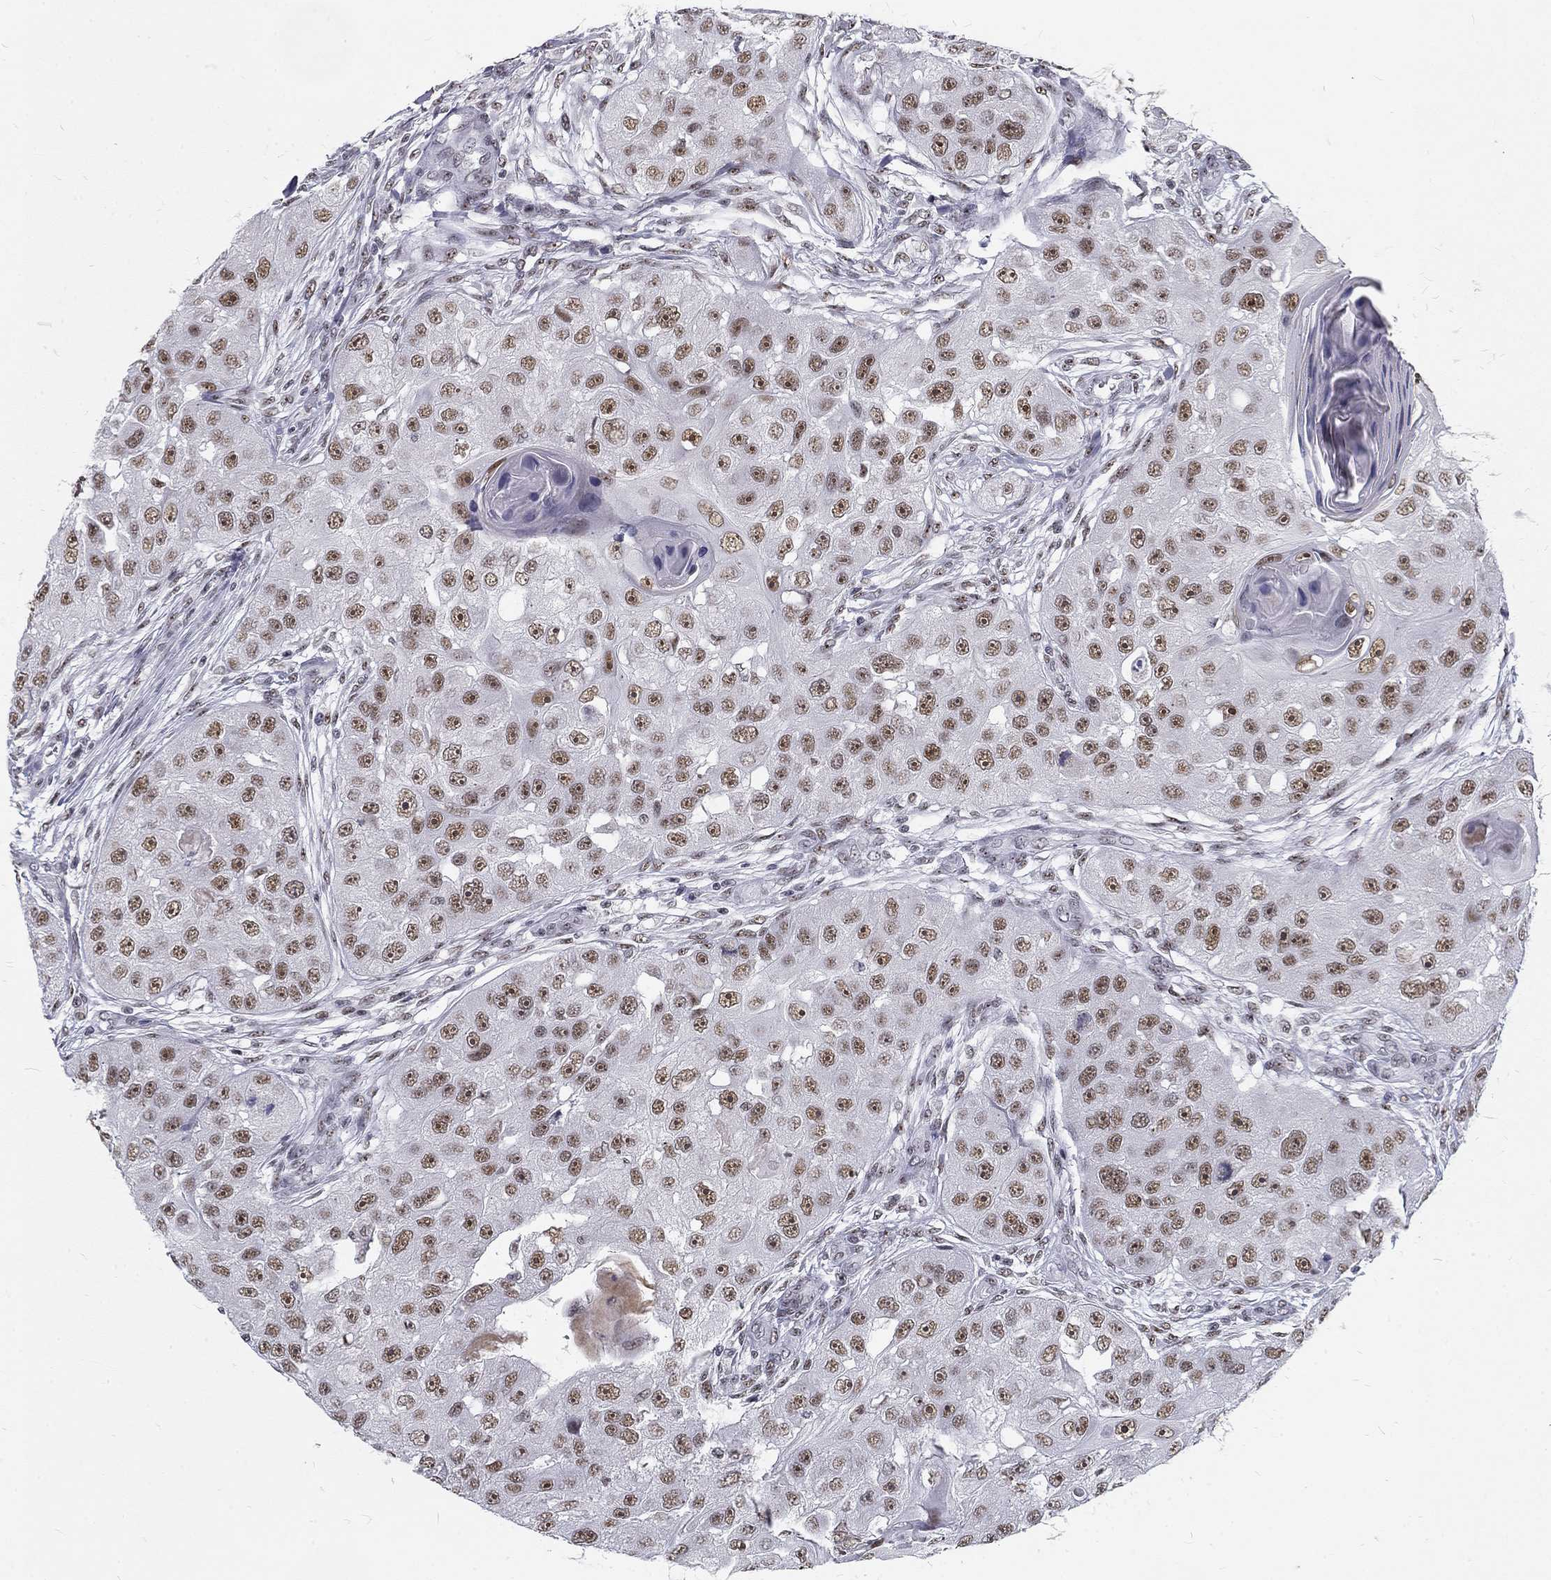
{"staining": {"intensity": "moderate", "quantity": "25%-75%", "location": "nuclear"}, "tissue": "head and neck cancer", "cell_type": "Tumor cells", "image_type": "cancer", "snomed": [{"axis": "morphology", "description": "Squamous cell carcinoma, NOS"}, {"axis": "topography", "description": "Head-Neck"}], "caption": "A brown stain highlights moderate nuclear expression of a protein in head and neck cancer tumor cells.", "gene": "SNORC", "patient": {"sex": "male", "age": 51}}